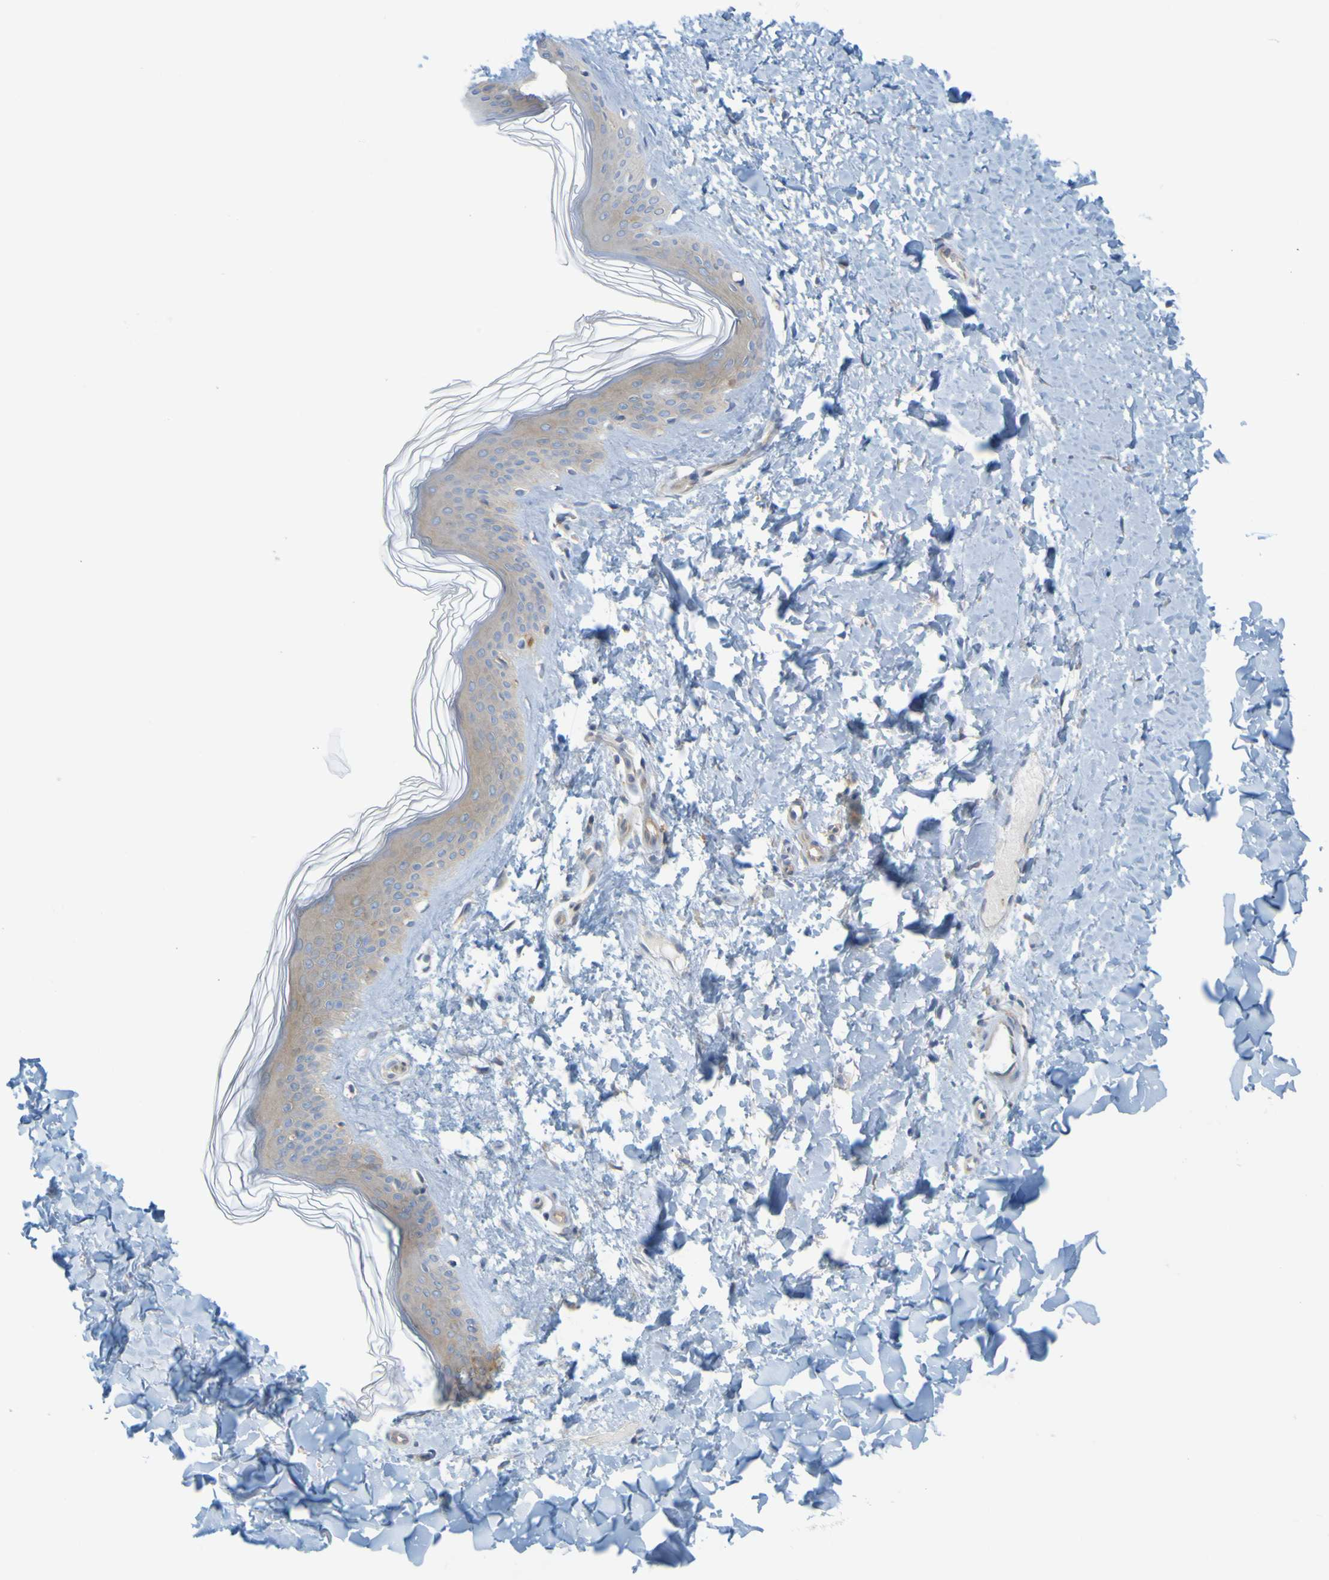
{"staining": {"intensity": "negative", "quantity": "none", "location": "none"}, "tissue": "skin", "cell_type": "Fibroblasts", "image_type": "normal", "snomed": [{"axis": "morphology", "description": "Normal tissue, NOS"}, {"axis": "topography", "description": "Skin"}], "caption": "Protein analysis of unremarkable skin reveals no significant positivity in fibroblasts.", "gene": "APPL1", "patient": {"sex": "female", "age": 41}}